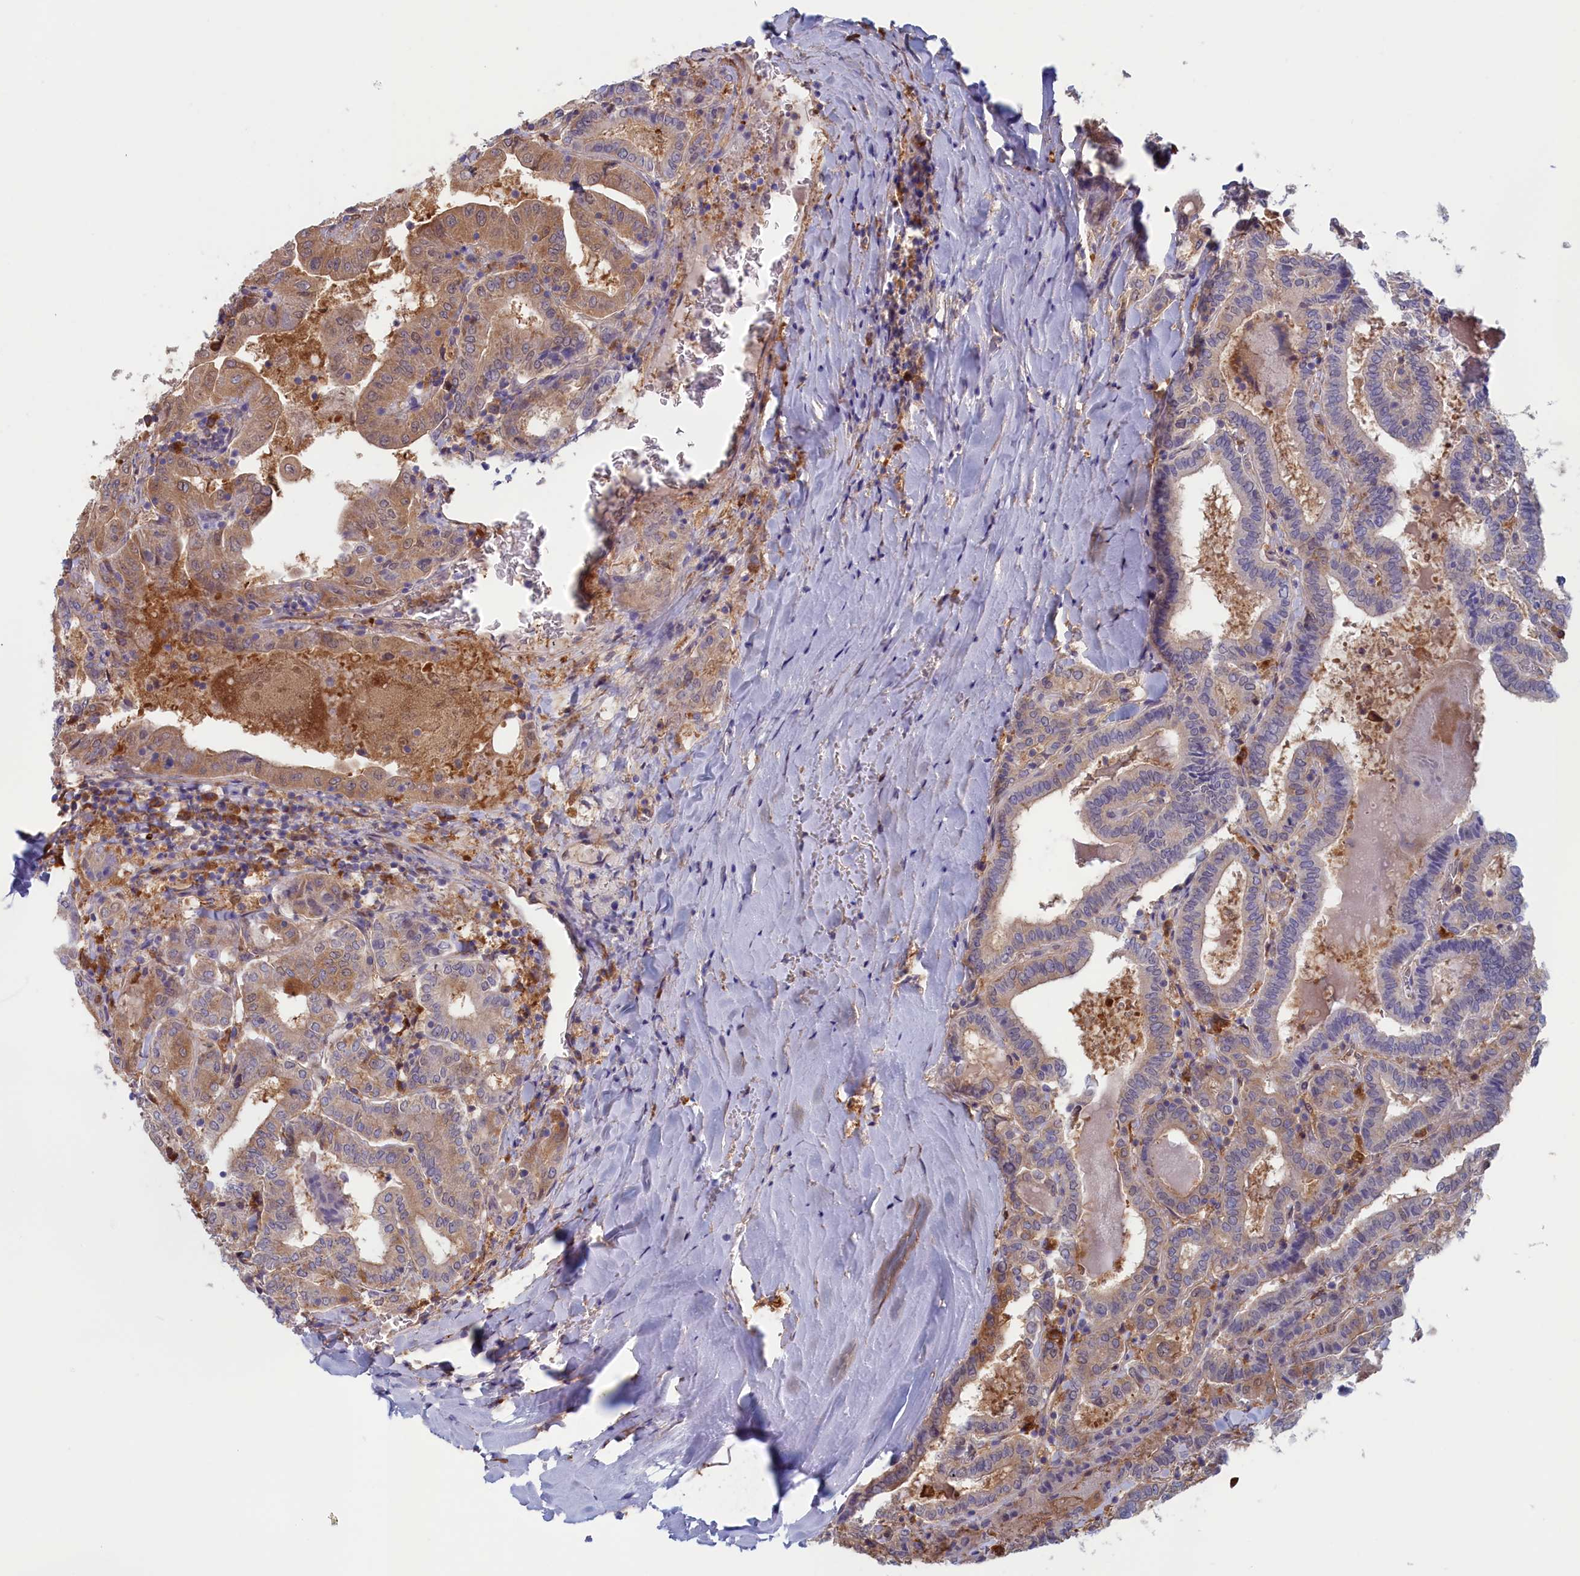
{"staining": {"intensity": "moderate", "quantity": "<25%", "location": "cytoplasmic/membranous"}, "tissue": "thyroid cancer", "cell_type": "Tumor cells", "image_type": "cancer", "snomed": [{"axis": "morphology", "description": "Papillary adenocarcinoma, NOS"}, {"axis": "topography", "description": "Thyroid gland"}], "caption": "DAB (3,3'-diaminobenzidine) immunohistochemical staining of thyroid cancer shows moderate cytoplasmic/membranous protein expression in about <25% of tumor cells. The protein is shown in brown color, while the nuclei are stained blue.", "gene": "SYNDIG1L", "patient": {"sex": "female", "age": 72}}